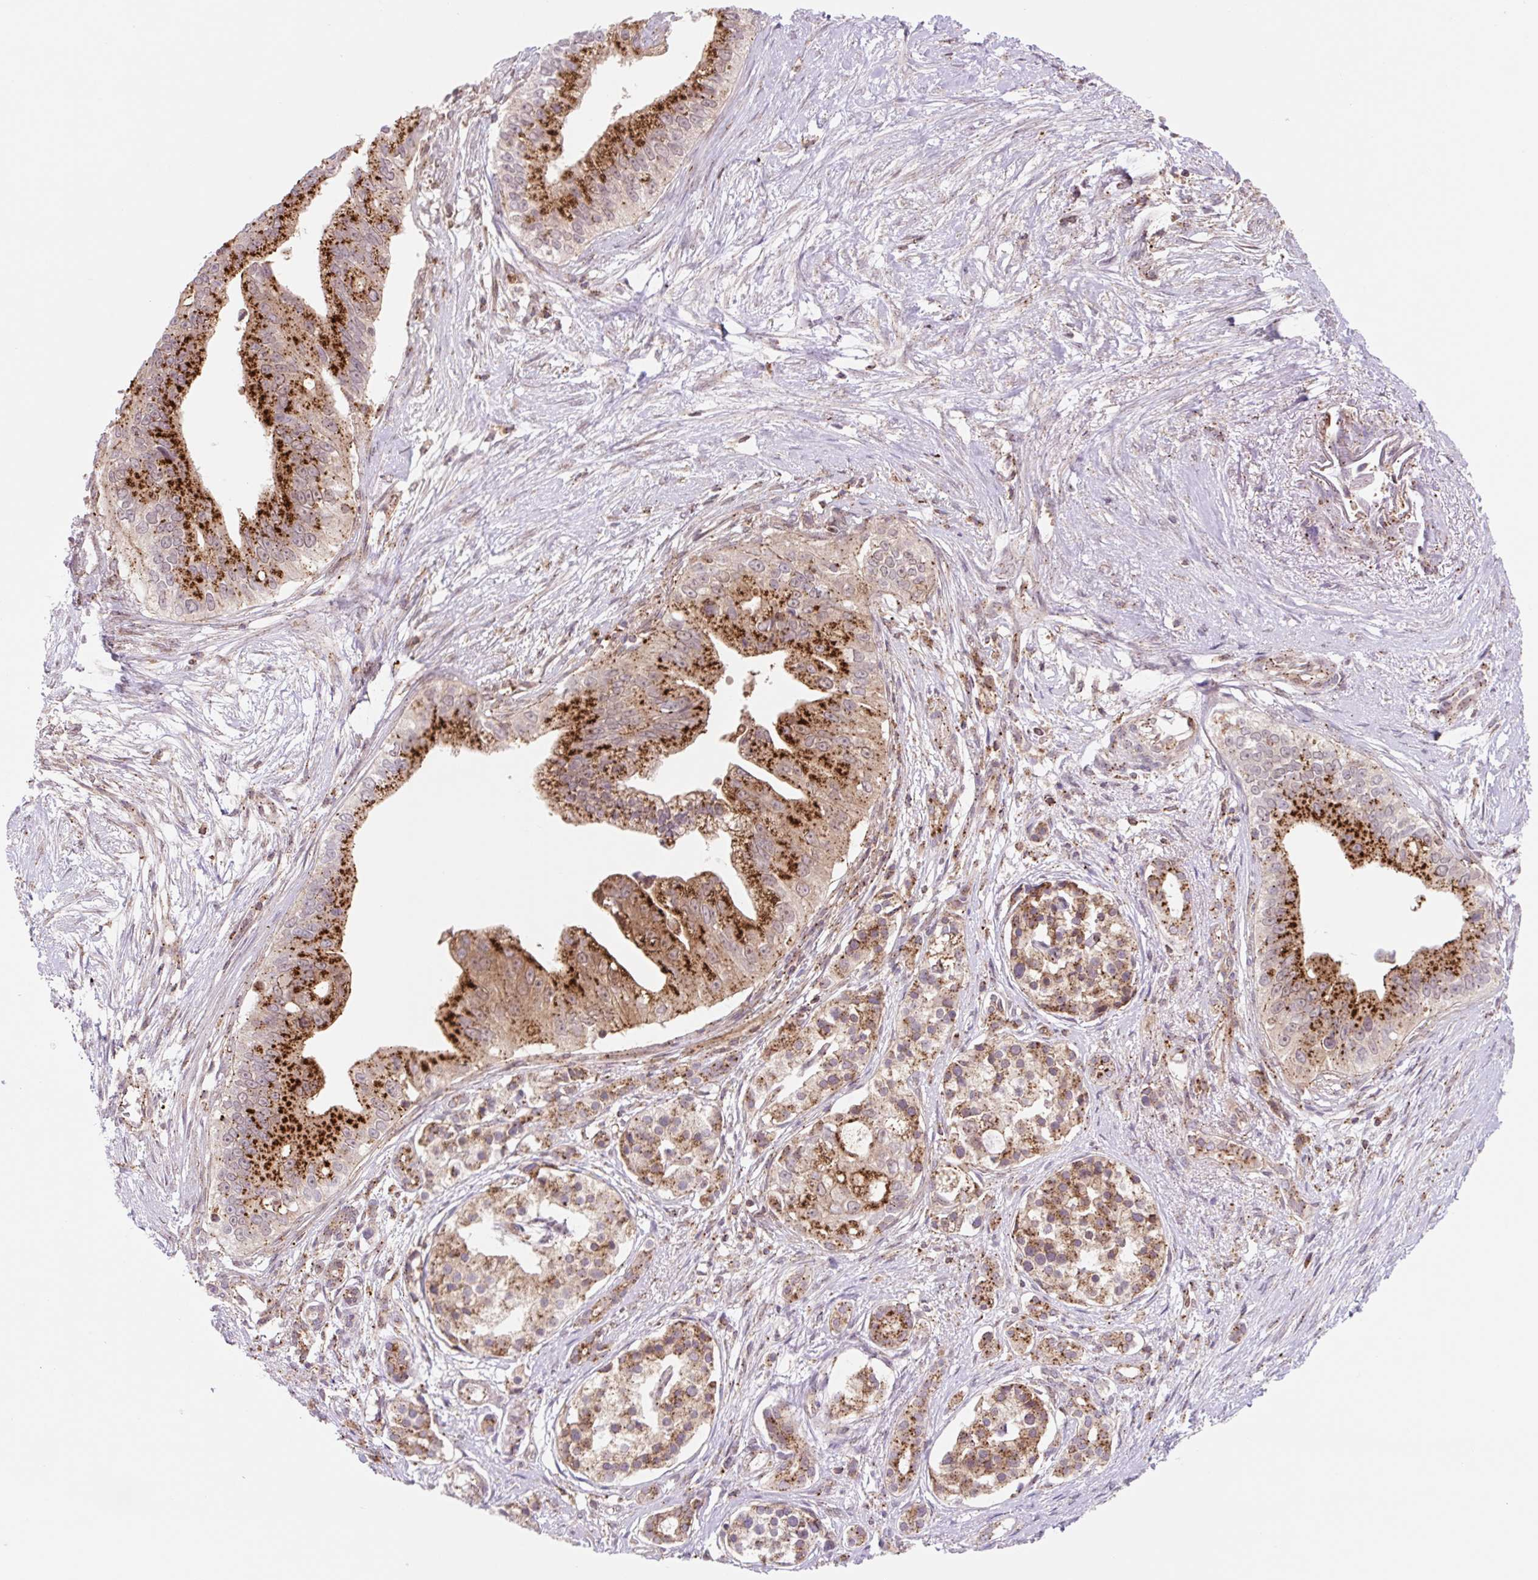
{"staining": {"intensity": "strong", "quantity": ">75%", "location": "cytoplasmic/membranous"}, "tissue": "pancreatic cancer", "cell_type": "Tumor cells", "image_type": "cancer", "snomed": [{"axis": "morphology", "description": "Adenocarcinoma, NOS"}, {"axis": "topography", "description": "Pancreas"}], "caption": "A brown stain shows strong cytoplasmic/membranous expression of a protein in pancreatic adenocarcinoma tumor cells. The staining is performed using DAB brown chromogen to label protein expression. The nuclei are counter-stained blue using hematoxylin.", "gene": "VPS4A", "patient": {"sex": "male", "age": 70}}